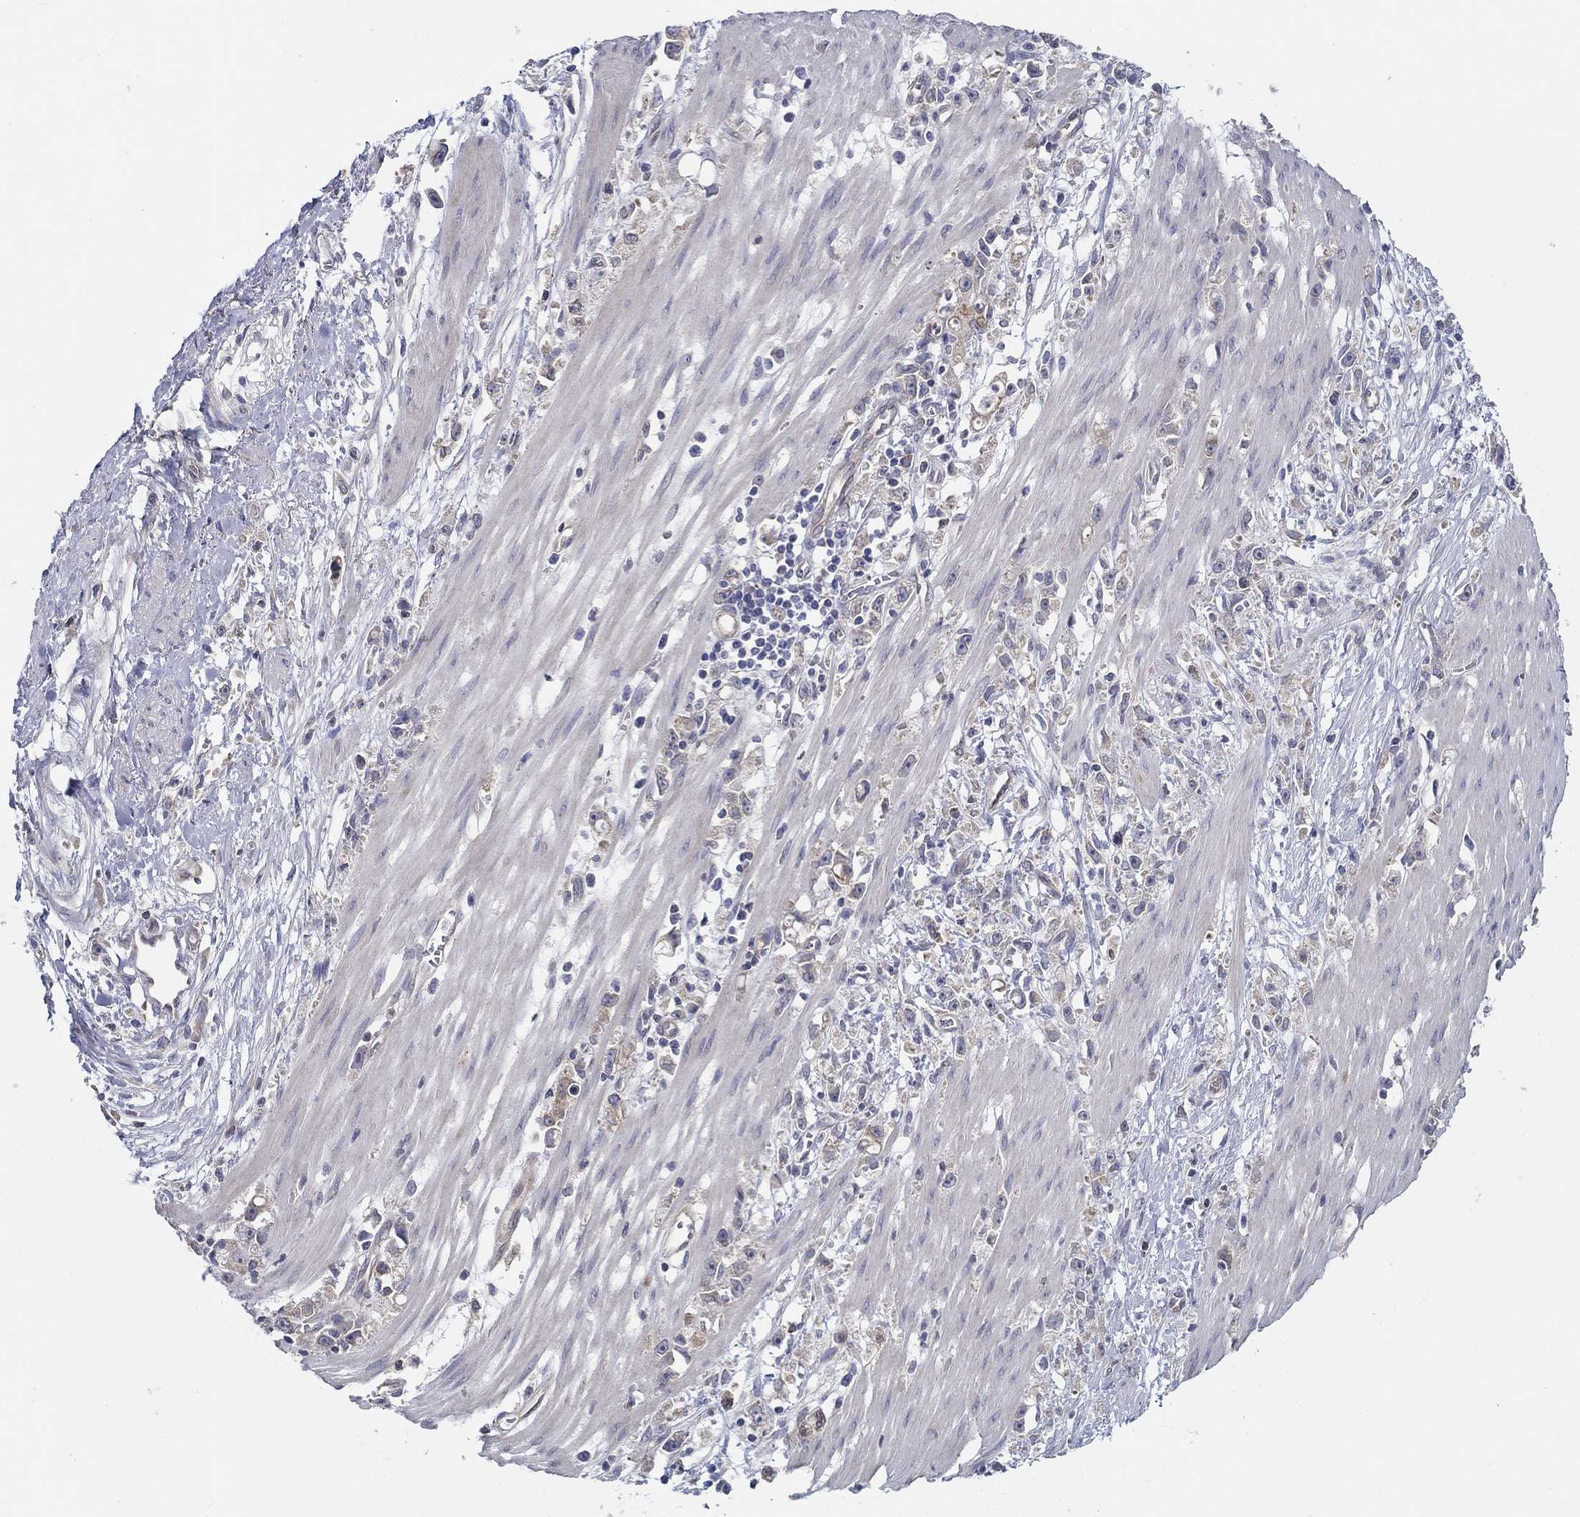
{"staining": {"intensity": "negative", "quantity": "none", "location": "none"}, "tissue": "stomach cancer", "cell_type": "Tumor cells", "image_type": "cancer", "snomed": [{"axis": "morphology", "description": "Adenocarcinoma, NOS"}, {"axis": "topography", "description": "Stomach"}], "caption": "Immunohistochemical staining of human stomach cancer displays no significant expression in tumor cells.", "gene": "ERMP1", "patient": {"sex": "female", "age": 59}}